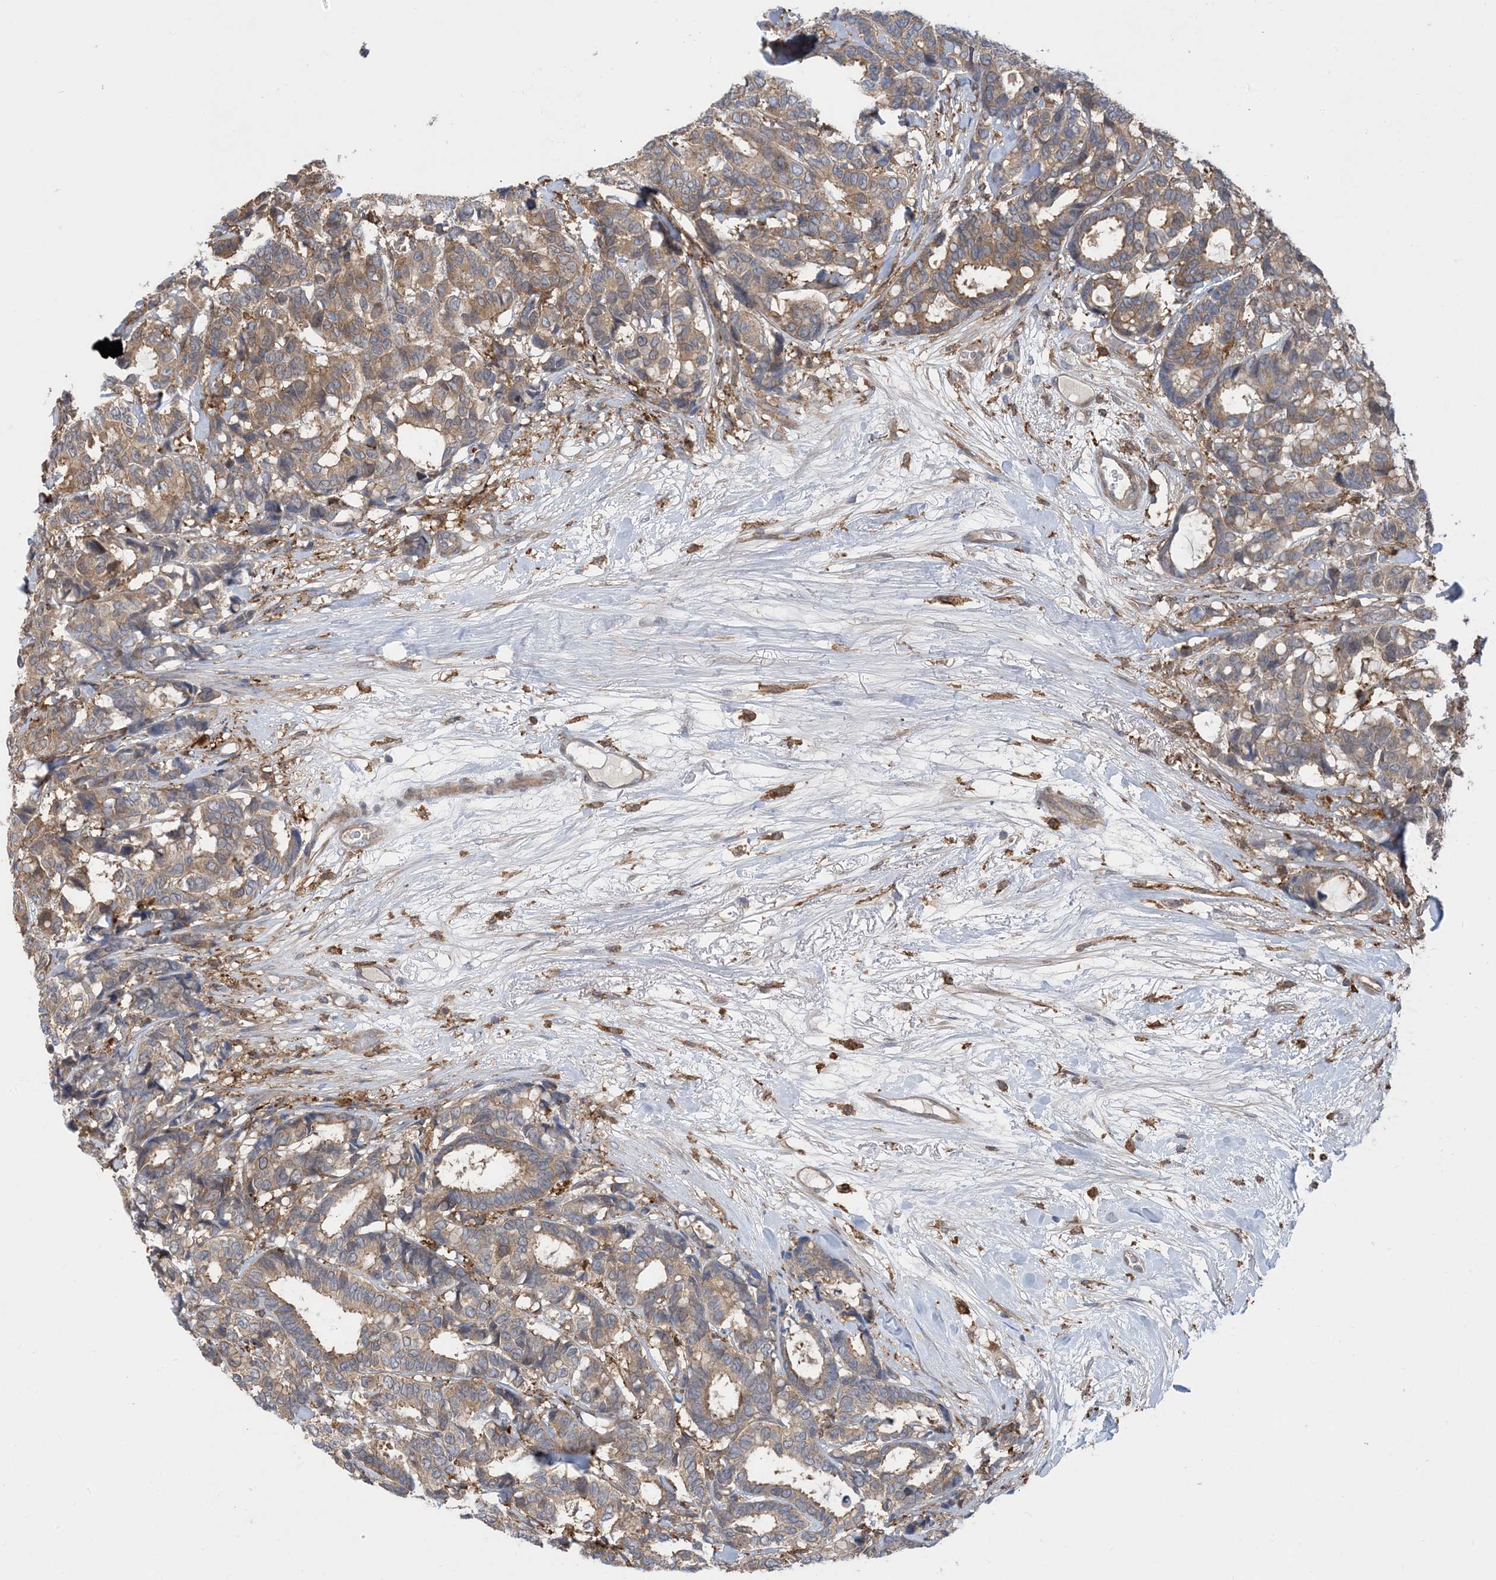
{"staining": {"intensity": "moderate", "quantity": ">75%", "location": "cytoplasmic/membranous"}, "tissue": "breast cancer", "cell_type": "Tumor cells", "image_type": "cancer", "snomed": [{"axis": "morphology", "description": "Duct carcinoma"}, {"axis": "topography", "description": "Breast"}], "caption": "Brown immunohistochemical staining in human breast cancer (invasive ductal carcinoma) exhibits moderate cytoplasmic/membranous staining in approximately >75% of tumor cells.", "gene": "HS1BP3", "patient": {"sex": "female", "age": 87}}